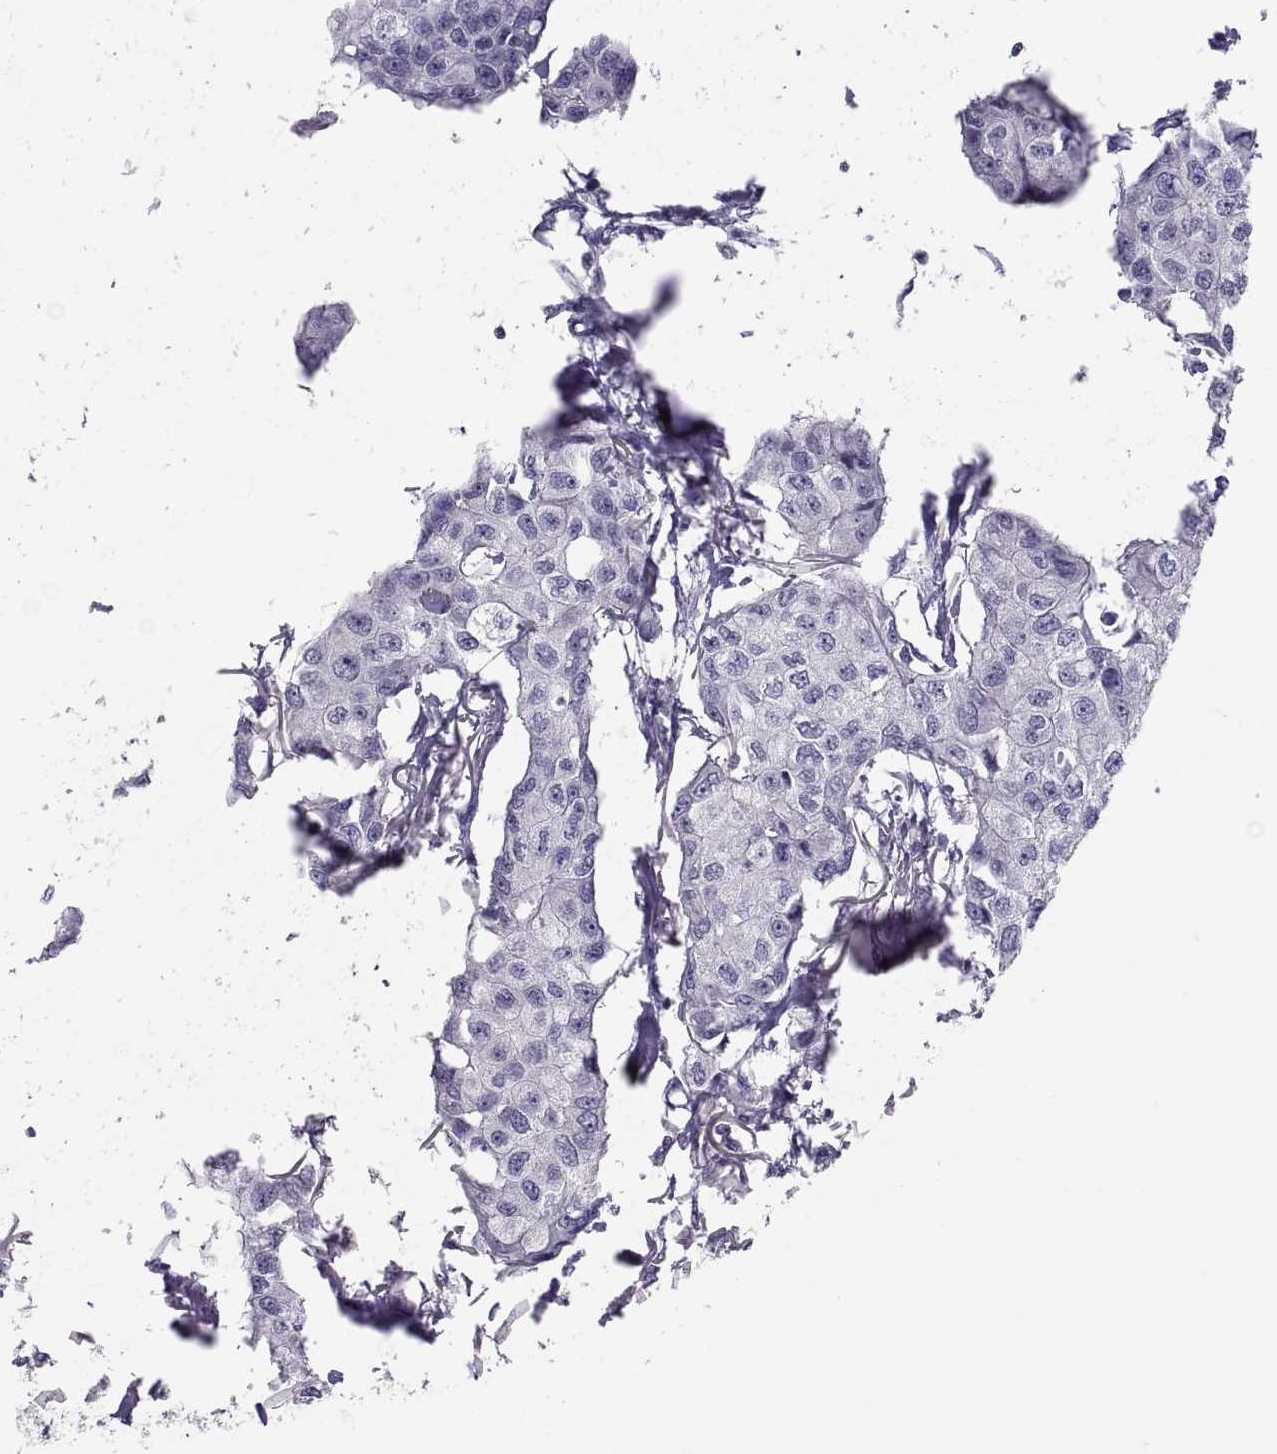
{"staining": {"intensity": "negative", "quantity": "none", "location": "none"}, "tissue": "breast cancer", "cell_type": "Tumor cells", "image_type": "cancer", "snomed": [{"axis": "morphology", "description": "Duct carcinoma"}, {"axis": "topography", "description": "Breast"}], "caption": "Breast cancer (intraductal carcinoma) was stained to show a protein in brown. There is no significant expression in tumor cells.", "gene": "PTN", "patient": {"sex": "female", "age": 80}}